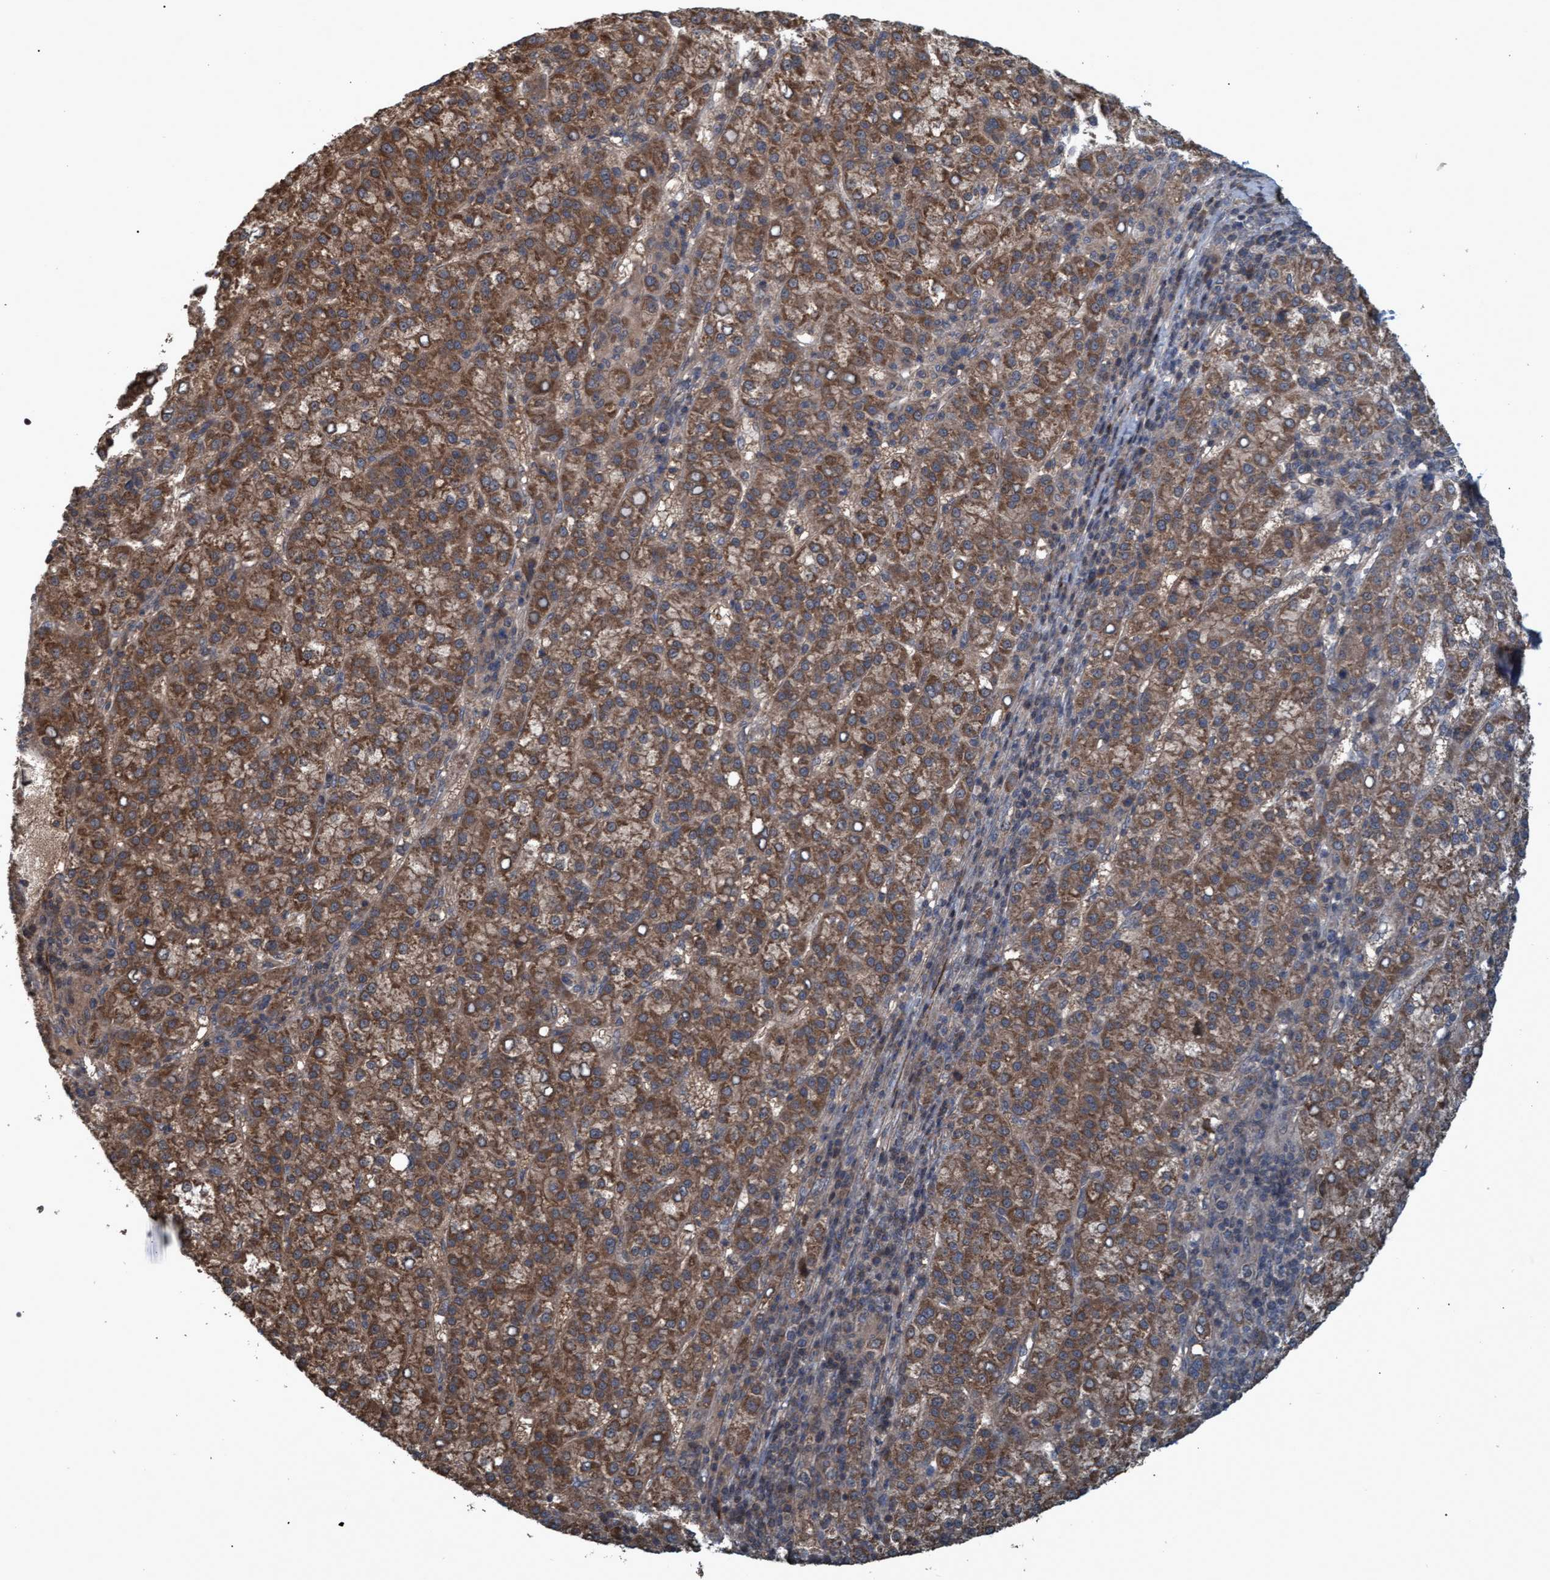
{"staining": {"intensity": "moderate", "quantity": ">75%", "location": "cytoplasmic/membranous"}, "tissue": "liver cancer", "cell_type": "Tumor cells", "image_type": "cancer", "snomed": [{"axis": "morphology", "description": "Carcinoma, Hepatocellular, NOS"}, {"axis": "topography", "description": "Liver"}], "caption": "This histopathology image demonstrates immunohistochemistry (IHC) staining of liver hepatocellular carcinoma, with medium moderate cytoplasmic/membranous expression in about >75% of tumor cells.", "gene": "GGT6", "patient": {"sex": "female", "age": 58}}